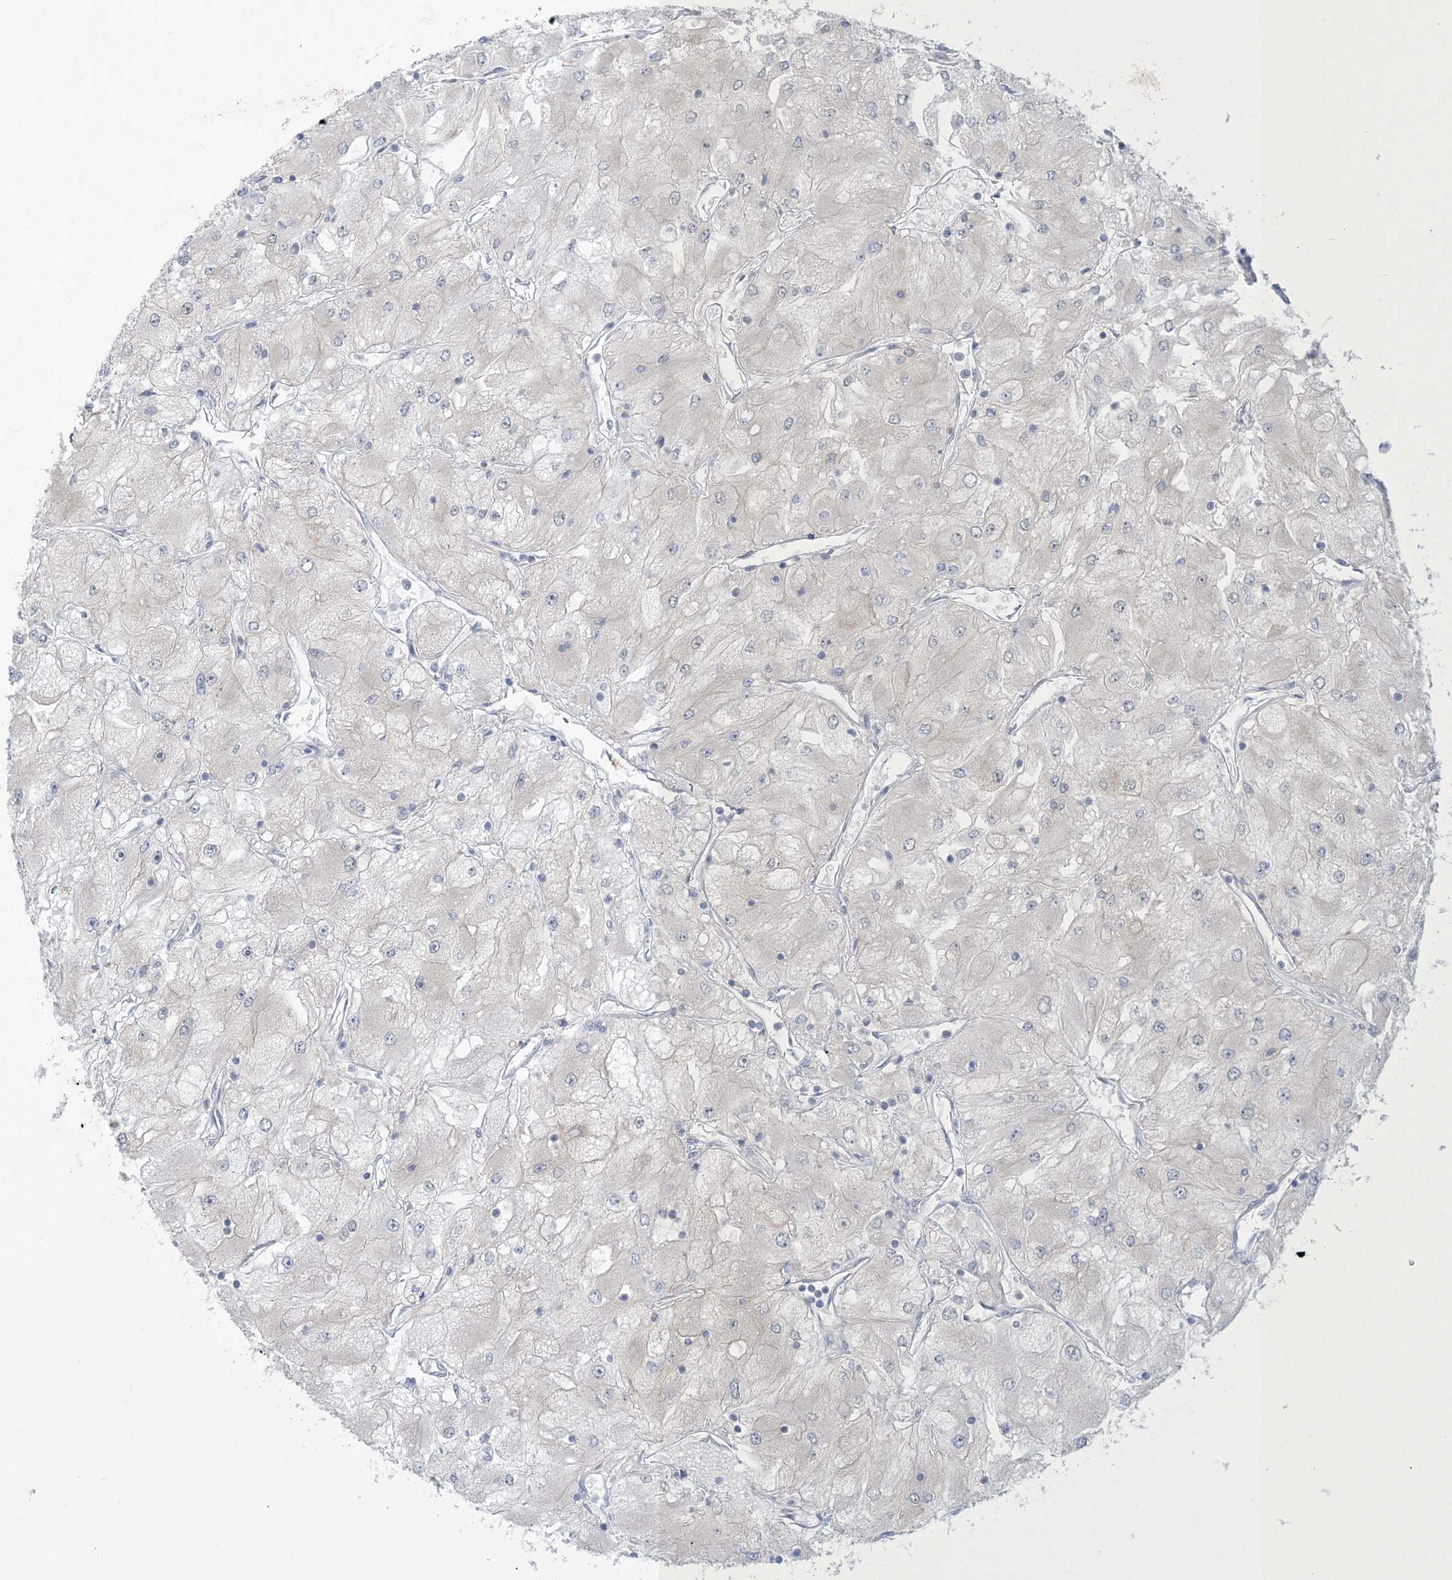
{"staining": {"intensity": "negative", "quantity": "none", "location": "none"}, "tissue": "renal cancer", "cell_type": "Tumor cells", "image_type": "cancer", "snomed": [{"axis": "morphology", "description": "Adenocarcinoma, NOS"}, {"axis": "topography", "description": "Kidney"}], "caption": "Immunohistochemical staining of human renal cancer (adenocarcinoma) exhibits no significant staining in tumor cells.", "gene": "NRBP2", "patient": {"sex": "male", "age": 80}}